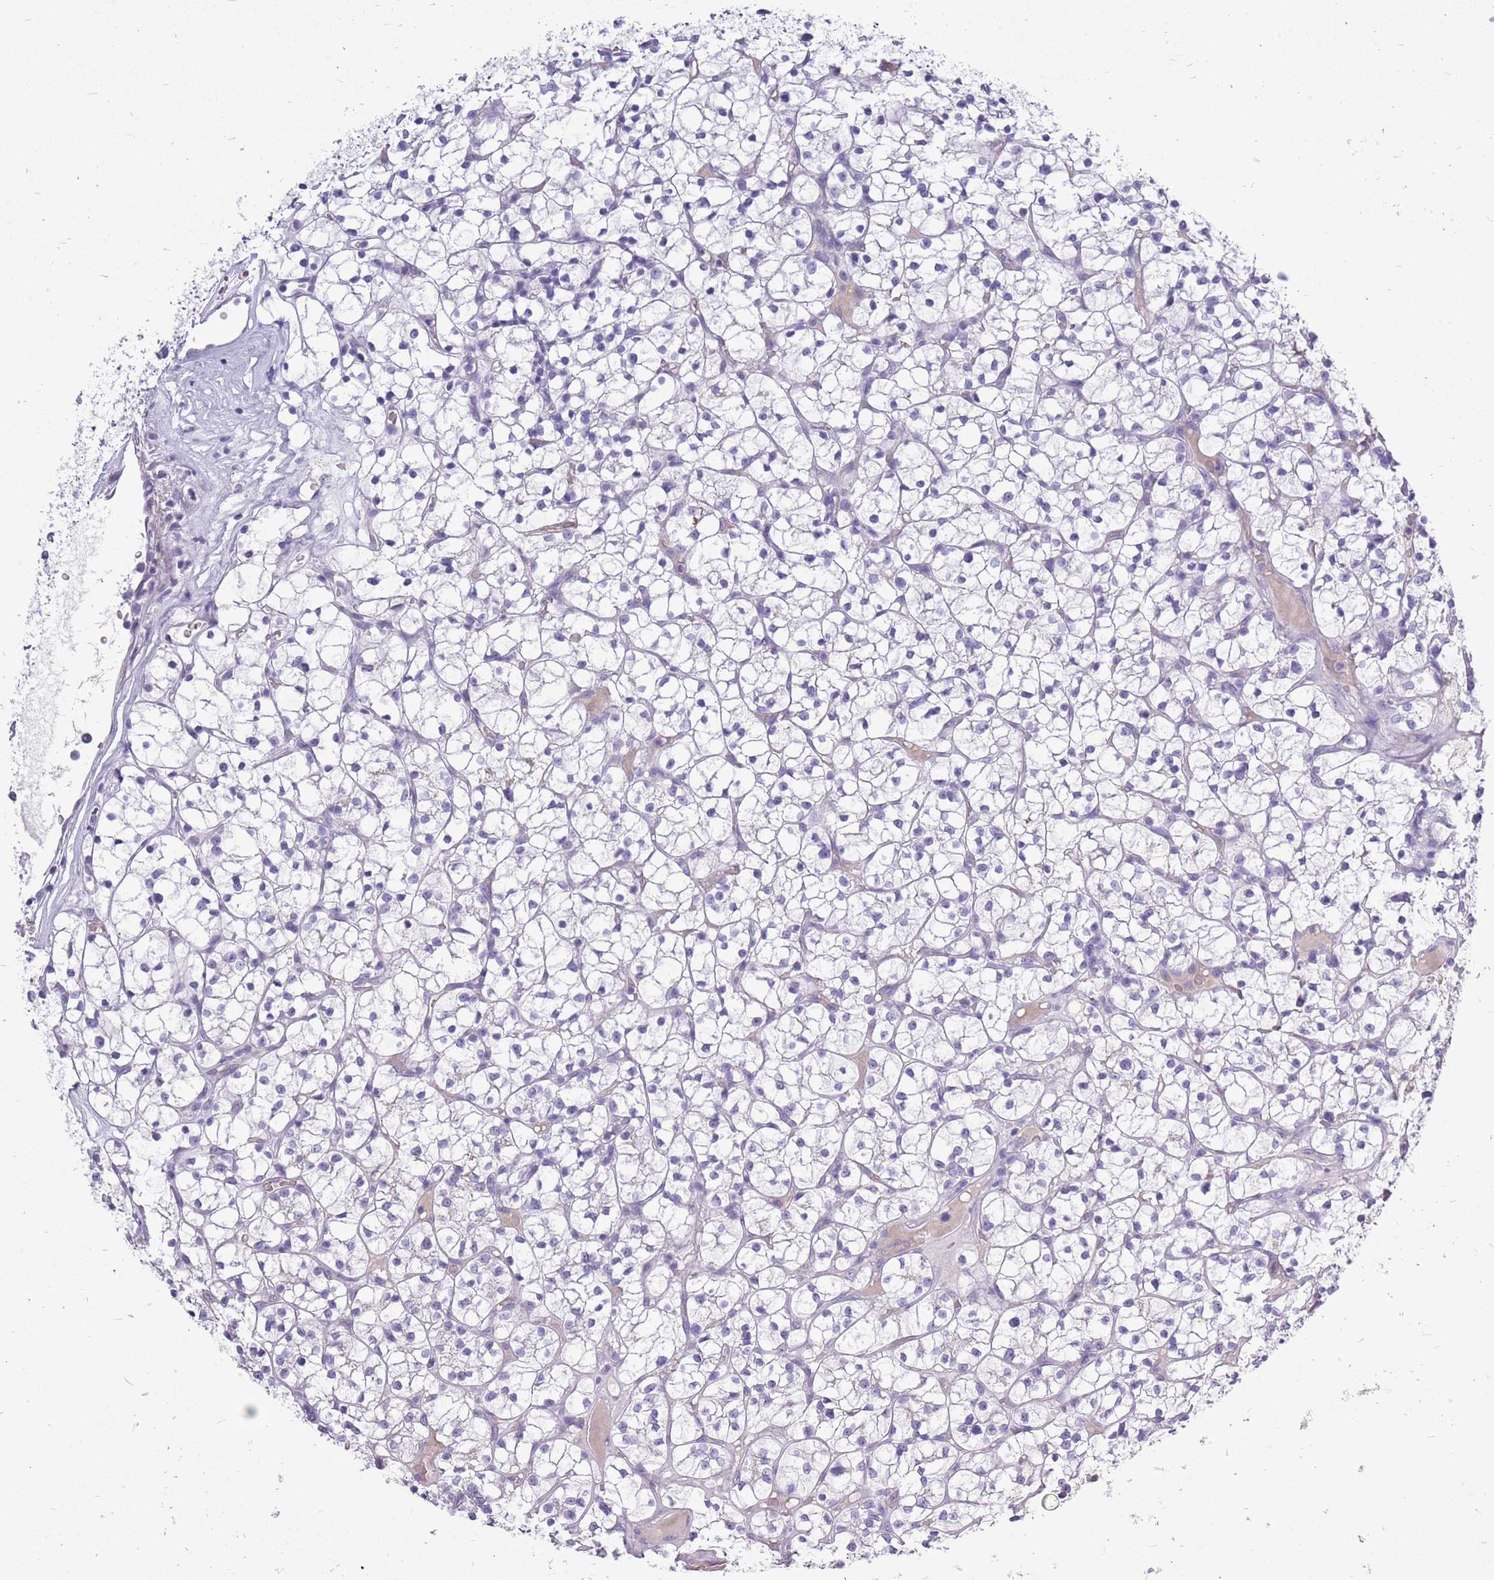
{"staining": {"intensity": "negative", "quantity": "none", "location": "none"}, "tissue": "renal cancer", "cell_type": "Tumor cells", "image_type": "cancer", "snomed": [{"axis": "morphology", "description": "Adenocarcinoma, NOS"}, {"axis": "topography", "description": "Kidney"}], "caption": "Immunohistochemistry histopathology image of renal cancer (adenocarcinoma) stained for a protein (brown), which exhibits no expression in tumor cells.", "gene": "ZNF425", "patient": {"sex": "female", "age": 64}}